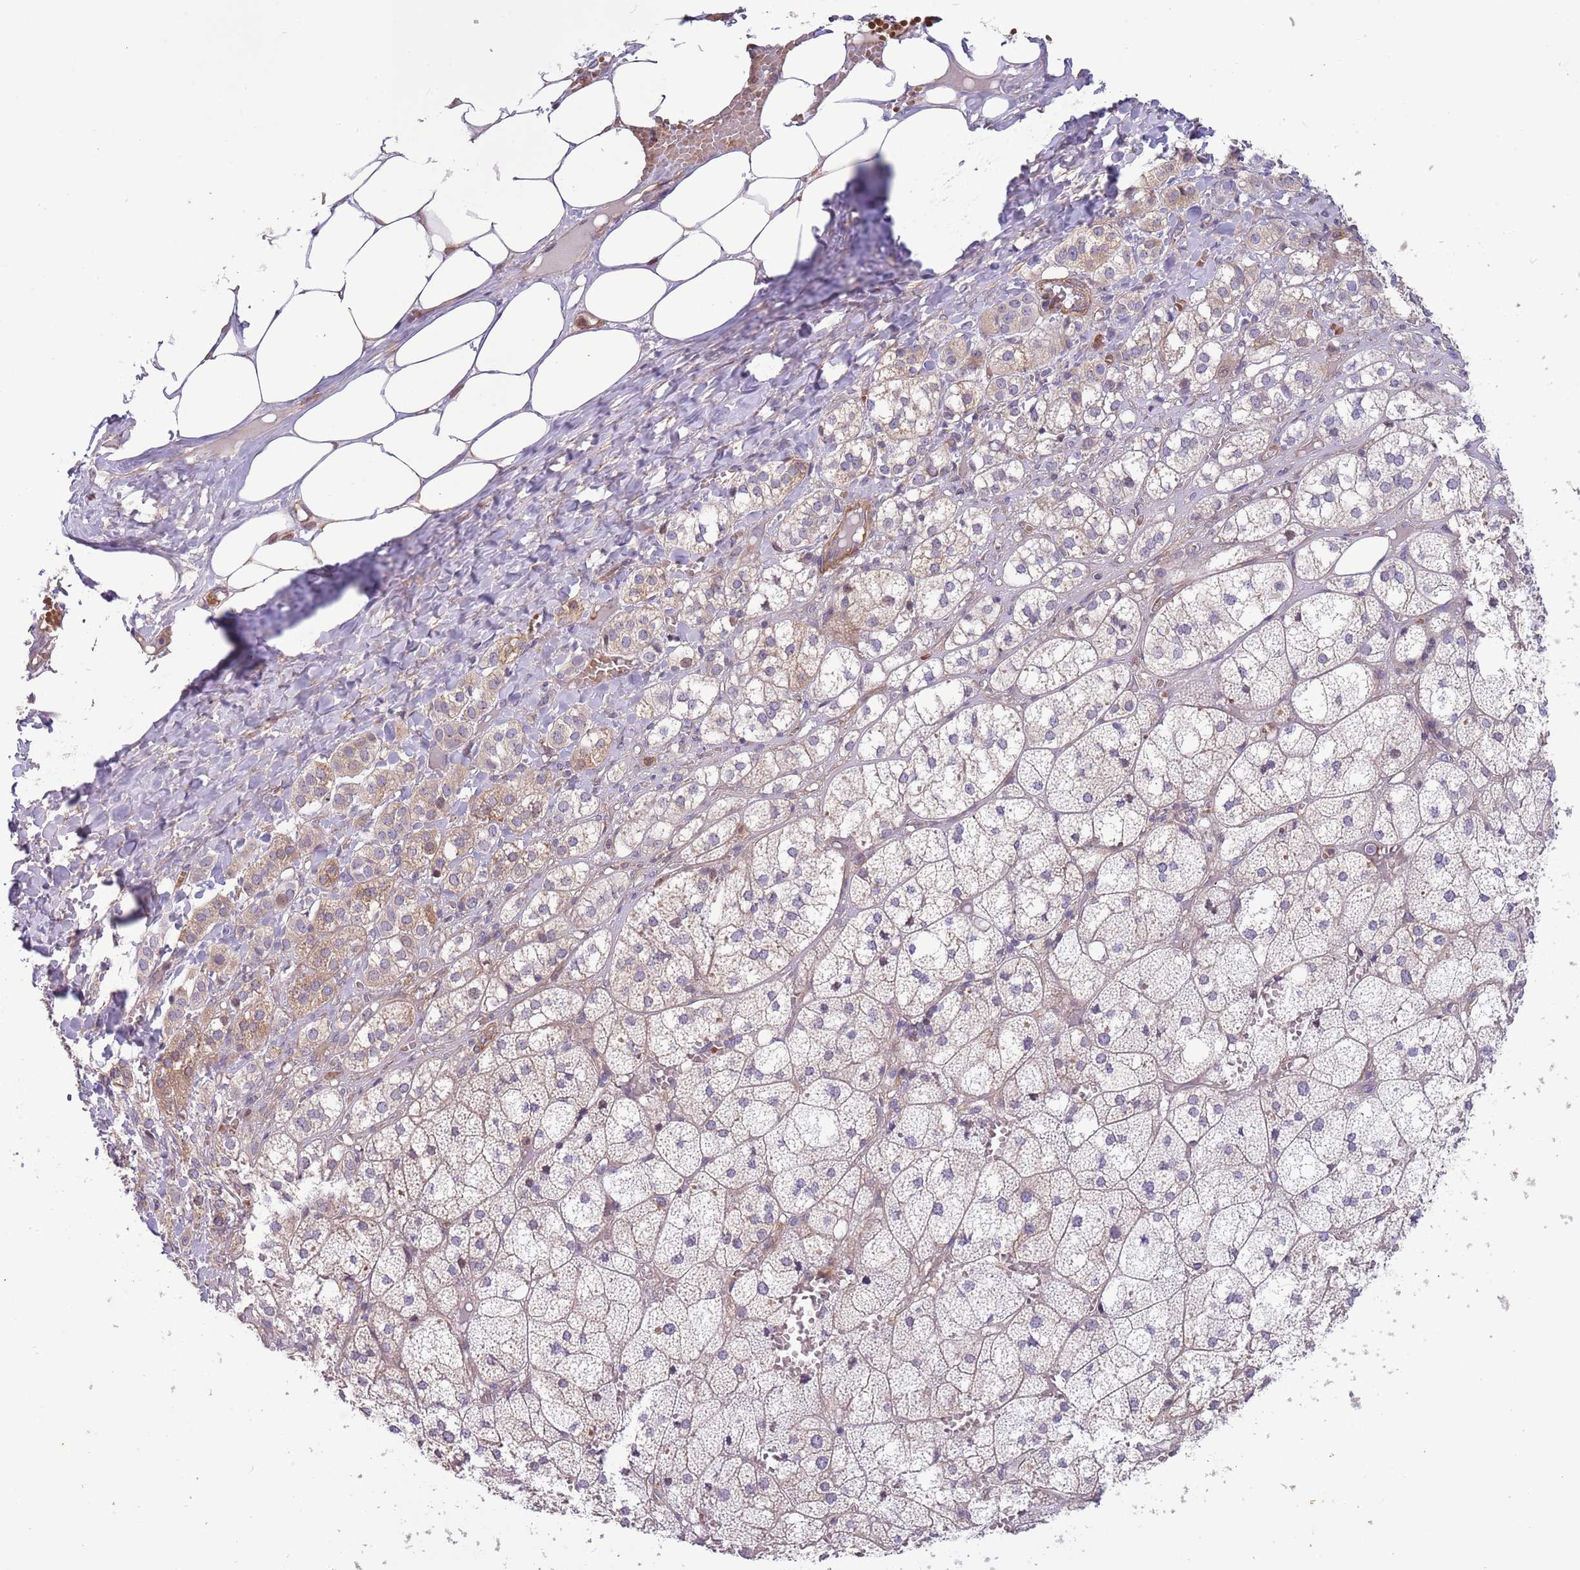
{"staining": {"intensity": "weak", "quantity": "<25%", "location": "cytoplasmic/membranous"}, "tissue": "adrenal gland", "cell_type": "Glandular cells", "image_type": "normal", "snomed": [{"axis": "morphology", "description": "Normal tissue, NOS"}, {"axis": "topography", "description": "Adrenal gland"}], "caption": "High magnification brightfield microscopy of benign adrenal gland stained with DAB (3,3'-diaminobenzidine) (brown) and counterstained with hematoxylin (blue): glandular cells show no significant expression. Brightfield microscopy of IHC stained with DAB (brown) and hematoxylin (blue), captured at high magnification.", "gene": "ITGB6", "patient": {"sex": "female", "age": 61}}